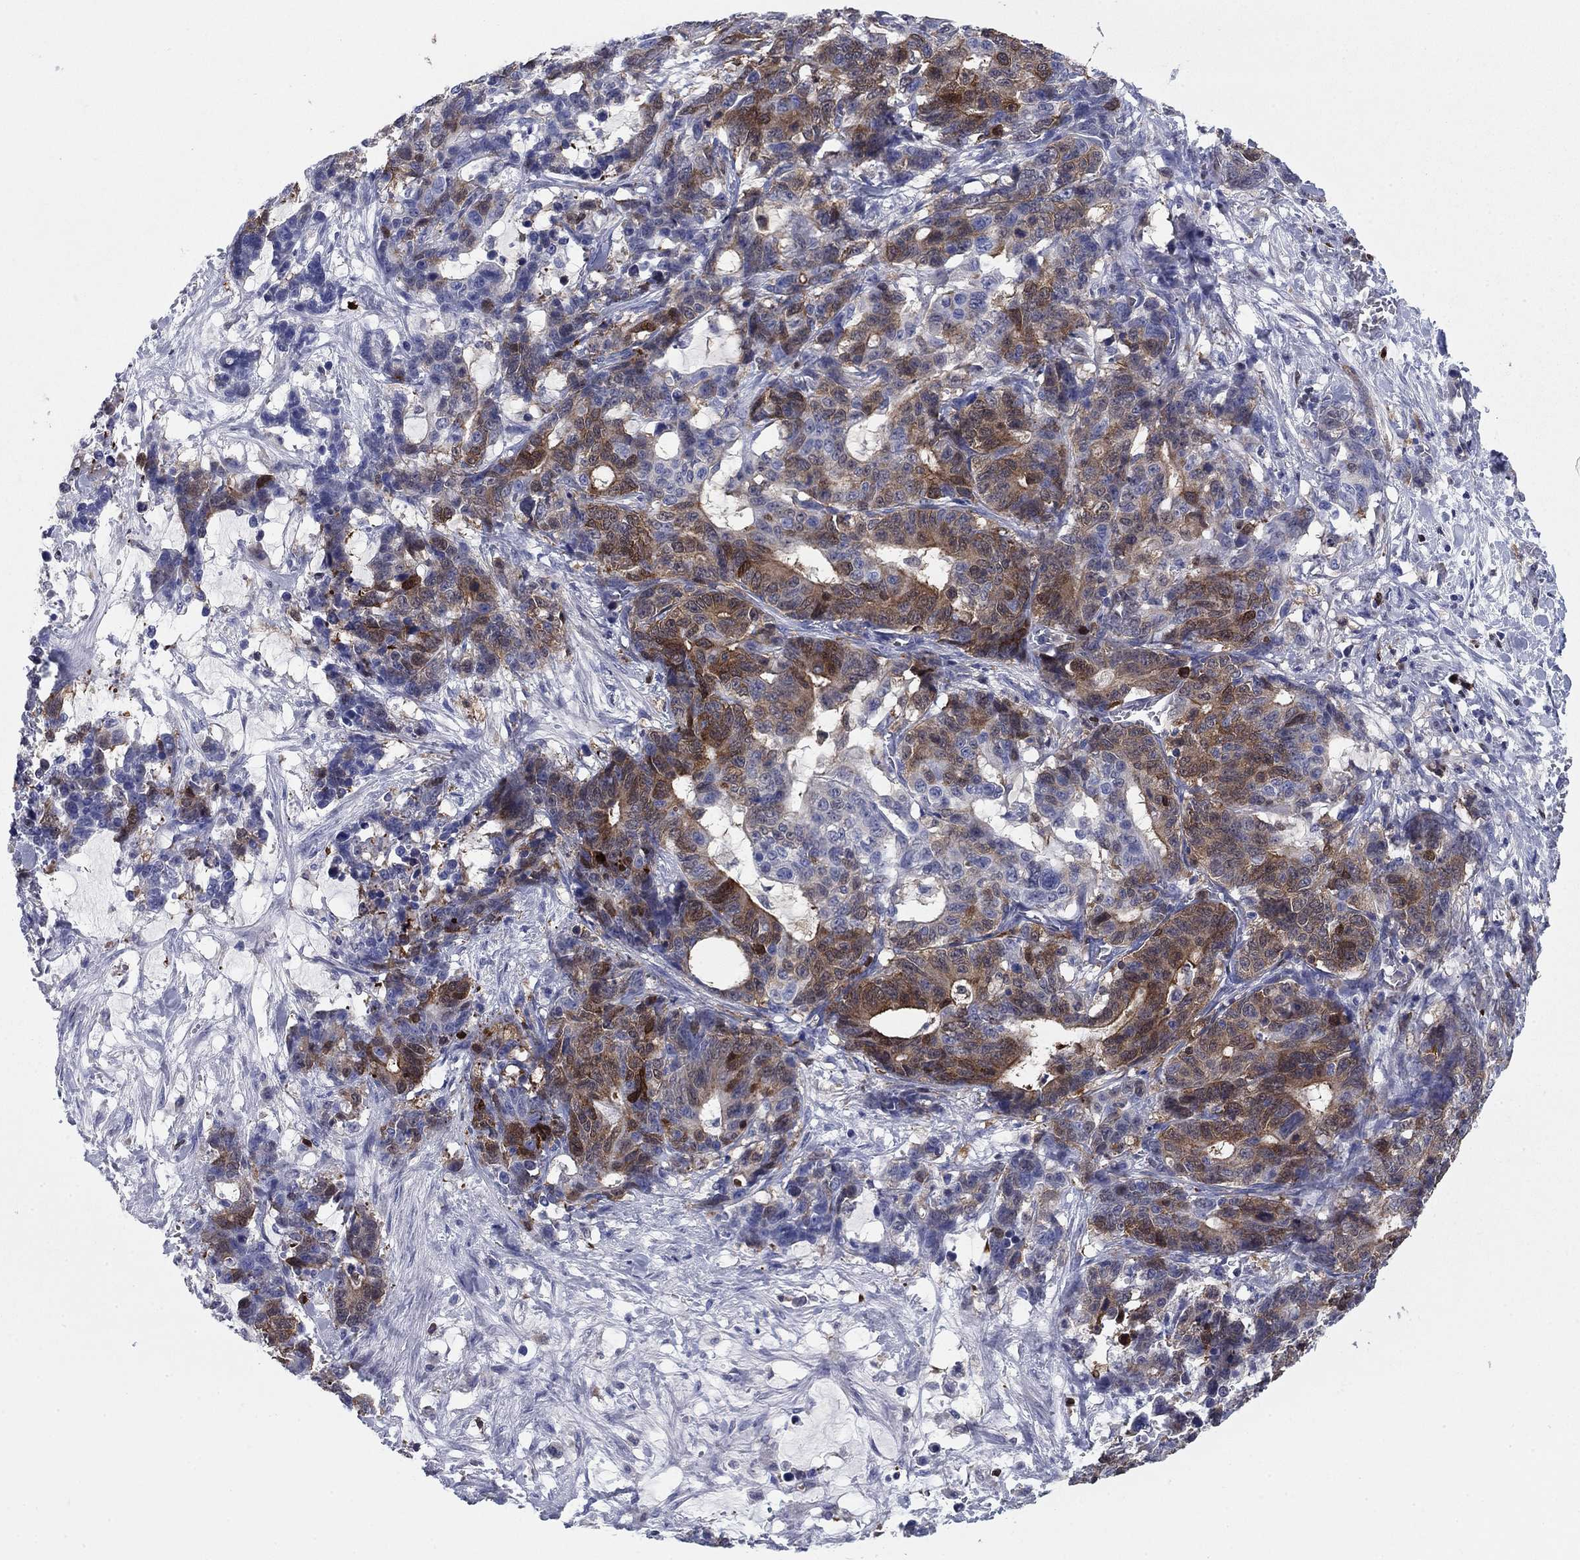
{"staining": {"intensity": "strong", "quantity": "25%-75%", "location": "cytoplasmic/membranous"}, "tissue": "stomach cancer", "cell_type": "Tumor cells", "image_type": "cancer", "snomed": [{"axis": "morphology", "description": "Normal tissue, NOS"}, {"axis": "morphology", "description": "Adenocarcinoma, NOS"}, {"axis": "topography", "description": "Stomach"}], "caption": "A micrograph of stomach adenocarcinoma stained for a protein demonstrates strong cytoplasmic/membranous brown staining in tumor cells. Using DAB (3,3'-diaminobenzidine) (brown) and hematoxylin (blue) stains, captured at high magnification using brightfield microscopy.", "gene": "STMN1", "patient": {"sex": "female", "age": 64}}